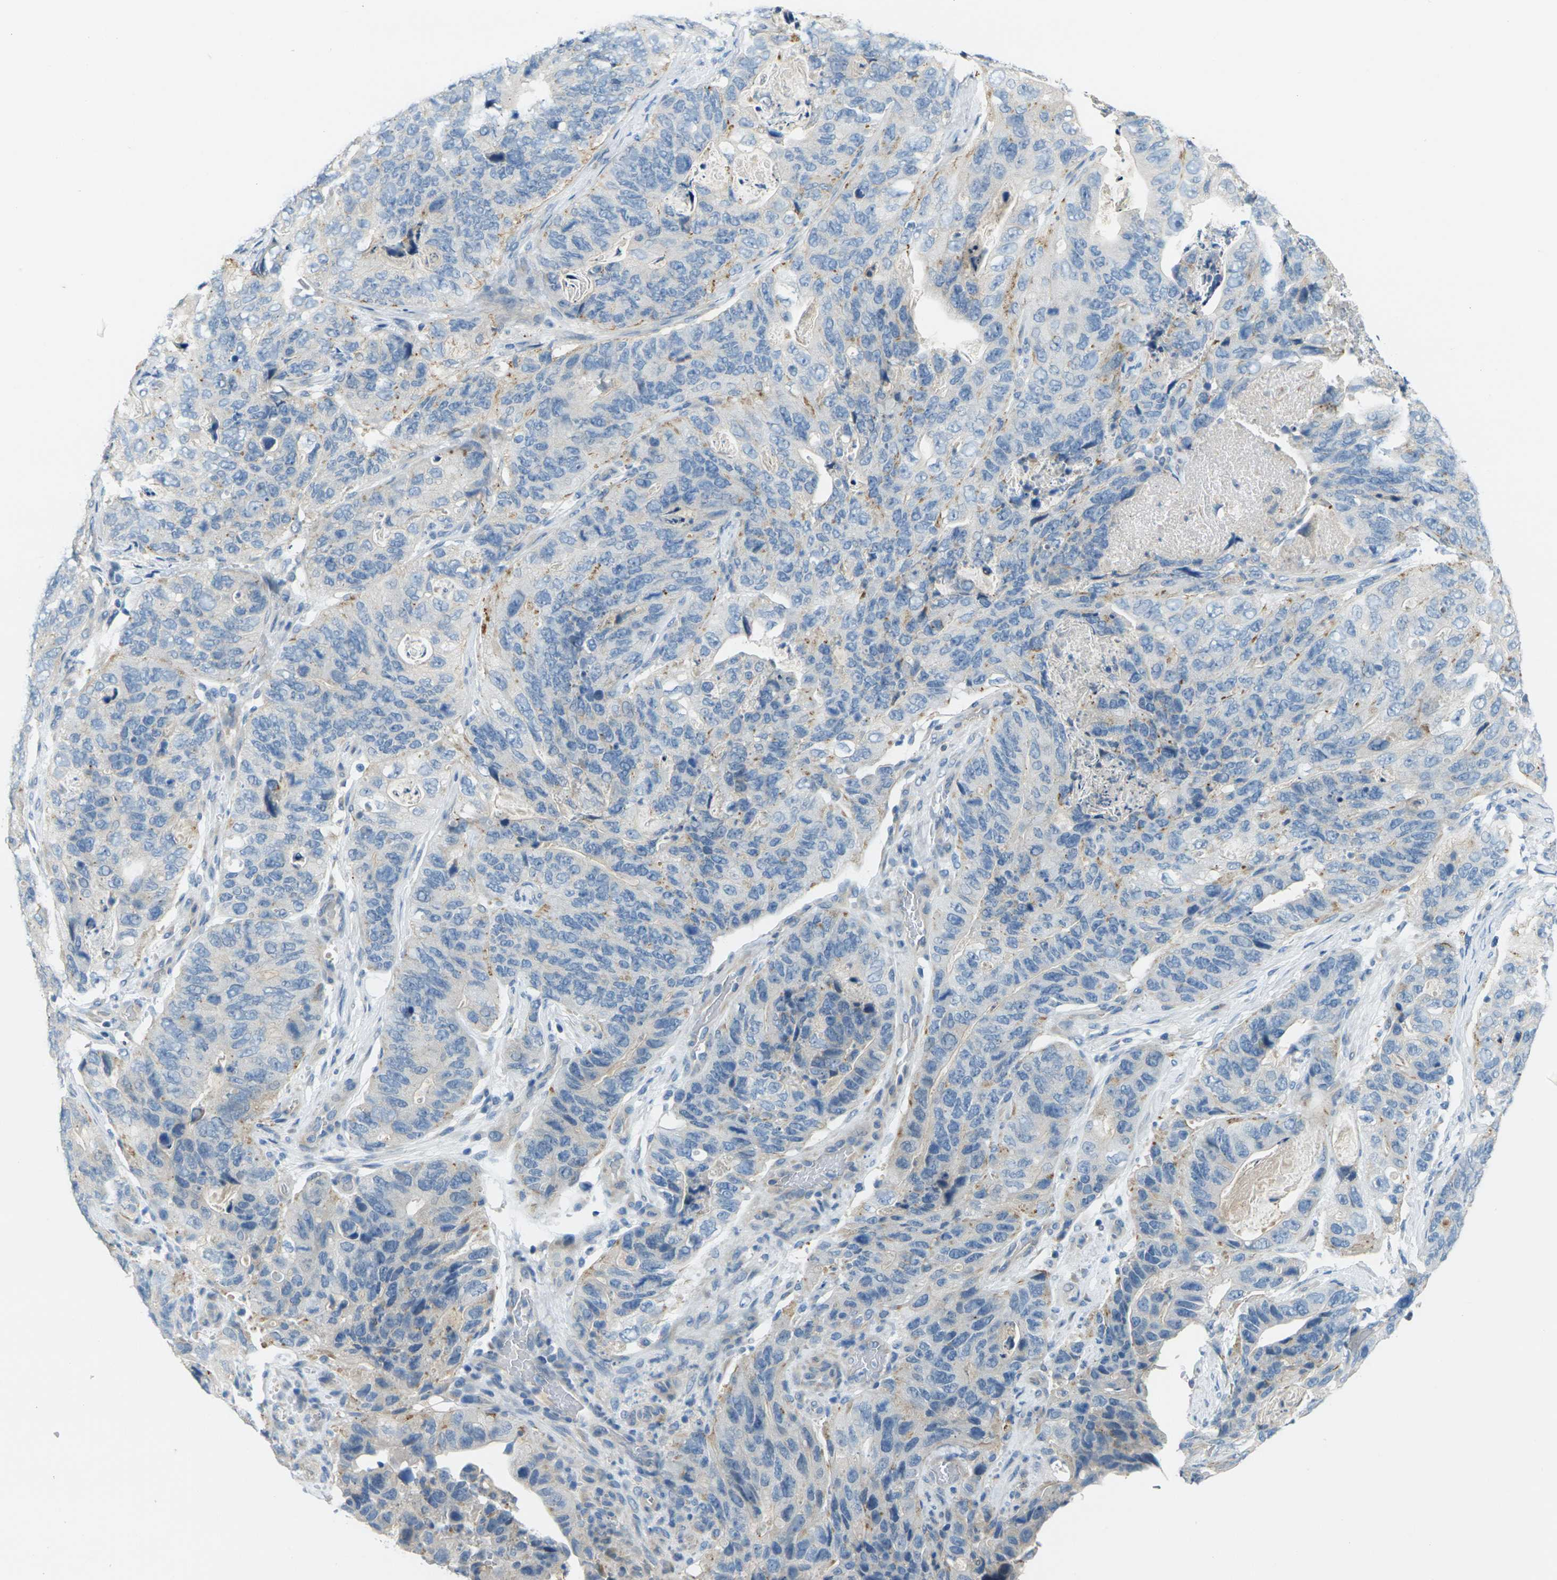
{"staining": {"intensity": "weak", "quantity": "25%-75%", "location": "cytoplasmic/membranous"}, "tissue": "stomach cancer", "cell_type": "Tumor cells", "image_type": "cancer", "snomed": [{"axis": "morphology", "description": "Adenocarcinoma, NOS"}, {"axis": "topography", "description": "Stomach"}], "caption": "Protein analysis of stomach cancer tissue shows weak cytoplasmic/membranous positivity in approximately 25%-75% of tumor cells. The protein of interest is stained brown, and the nuclei are stained in blue (DAB IHC with brightfield microscopy, high magnification).", "gene": "CYP2C8", "patient": {"sex": "female", "age": 89}}